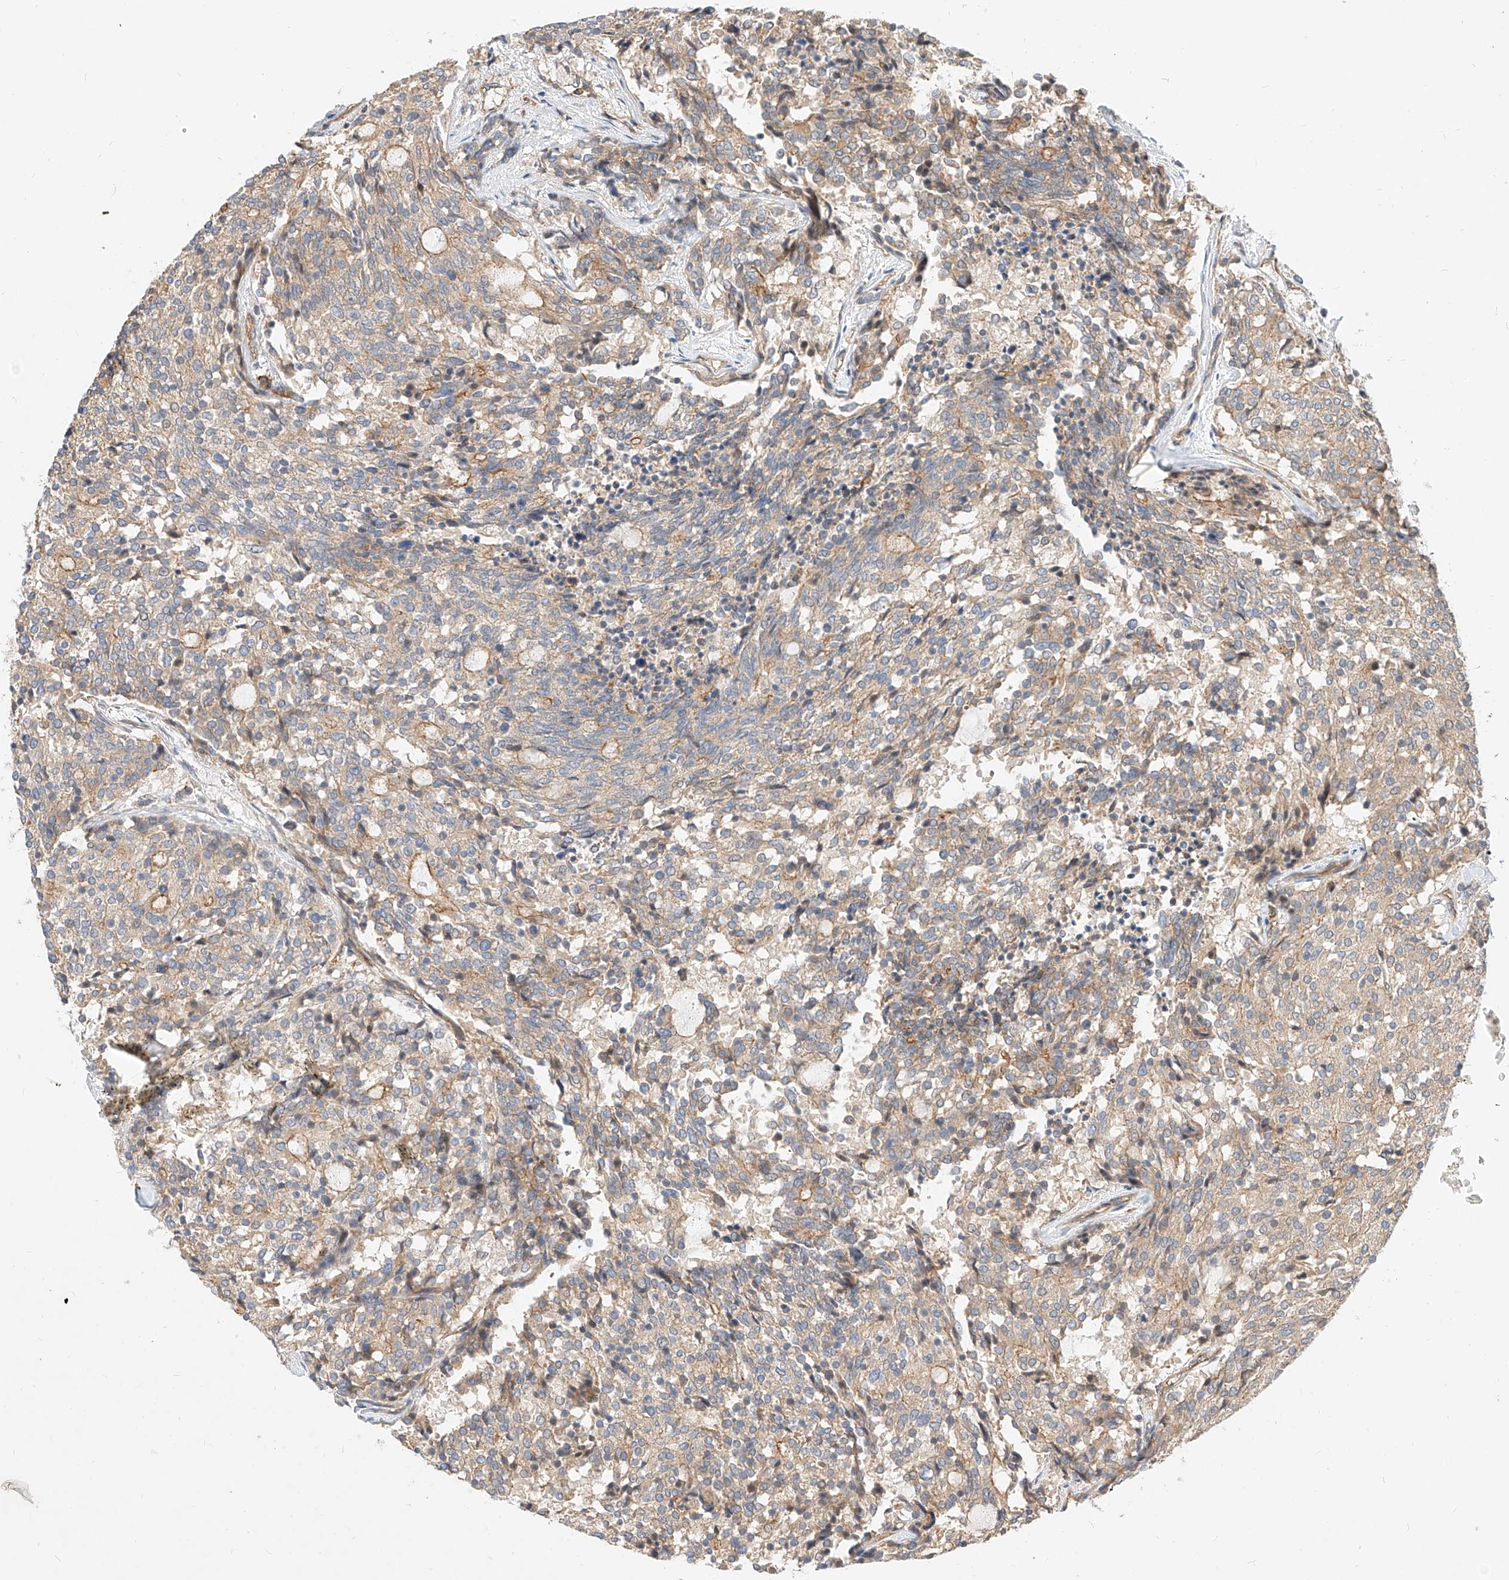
{"staining": {"intensity": "weak", "quantity": "25%-75%", "location": "cytoplasmic/membranous"}, "tissue": "carcinoid", "cell_type": "Tumor cells", "image_type": "cancer", "snomed": [{"axis": "morphology", "description": "Carcinoid, malignant, NOS"}, {"axis": "topography", "description": "Pancreas"}], "caption": "The histopathology image exhibits immunohistochemical staining of carcinoid. There is weak cytoplasmic/membranous staining is identified in approximately 25%-75% of tumor cells.", "gene": "NFAM1", "patient": {"sex": "female", "age": 54}}